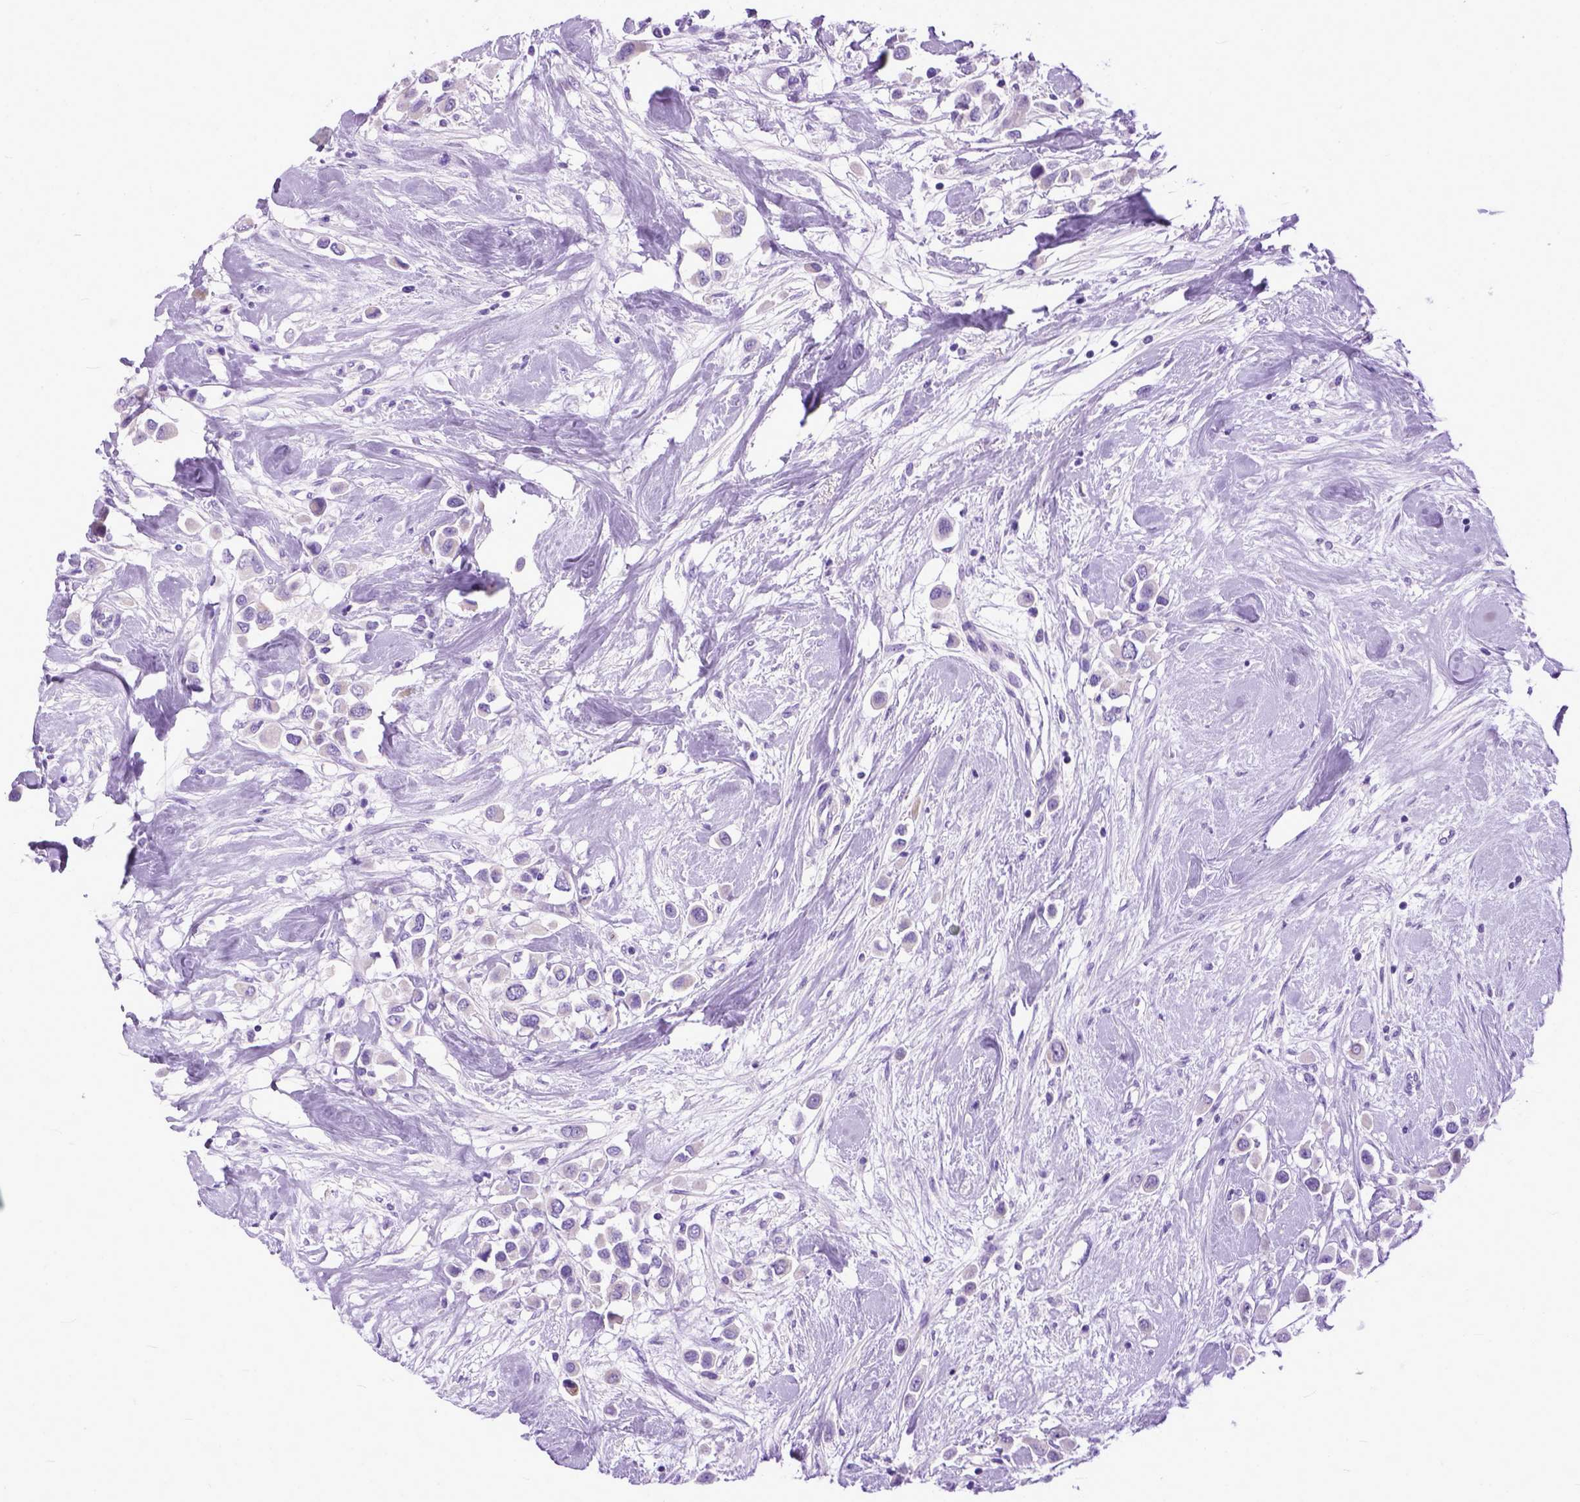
{"staining": {"intensity": "negative", "quantity": "none", "location": "none"}, "tissue": "breast cancer", "cell_type": "Tumor cells", "image_type": "cancer", "snomed": [{"axis": "morphology", "description": "Duct carcinoma"}, {"axis": "topography", "description": "Breast"}], "caption": "This is an immunohistochemistry image of breast infiltrating ductal carcinoma. There is no staining in tumor cells.", "gene": "PPL", "patient": {"sex": "female", "age": 61}}